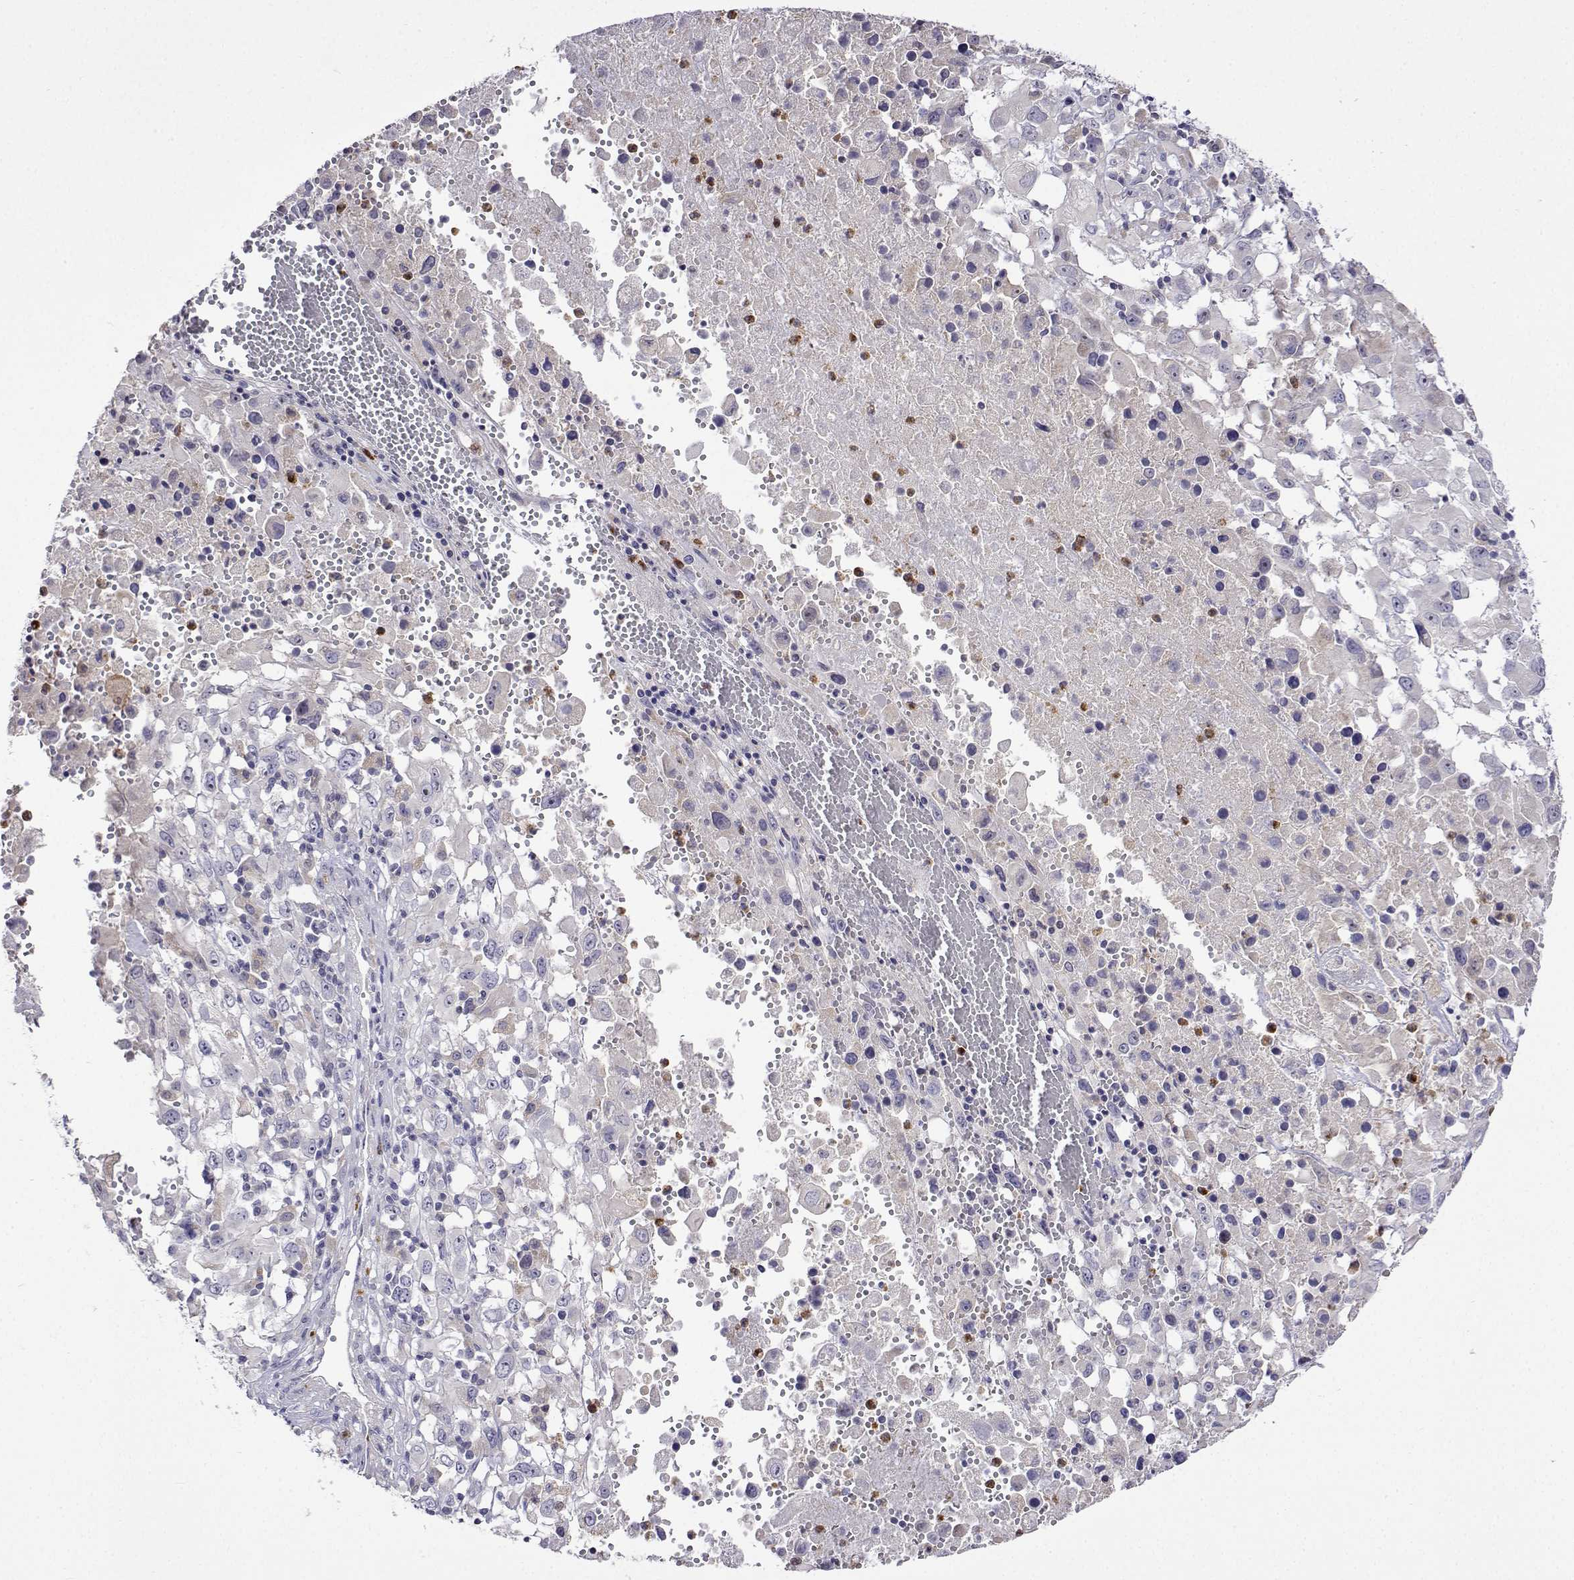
{"staining": {"intensity": "negative", "quantity": "none", "location": "none"}, "tissue": "melanoma", "cell_type": "Tumor cells", "image_type": "cancer", "snomed": [{"axis": "morphology", "description": "Malignant melanoma, Metastatic site"}, {"axis": "topography", "description": "Soft tissue"}], "caption": "This is an immunohistochemistry image of human melanoma. There is no expression in tumor cells.", "gene": "SULT2A1", "patient": {"sex": "male", "age": 50}}